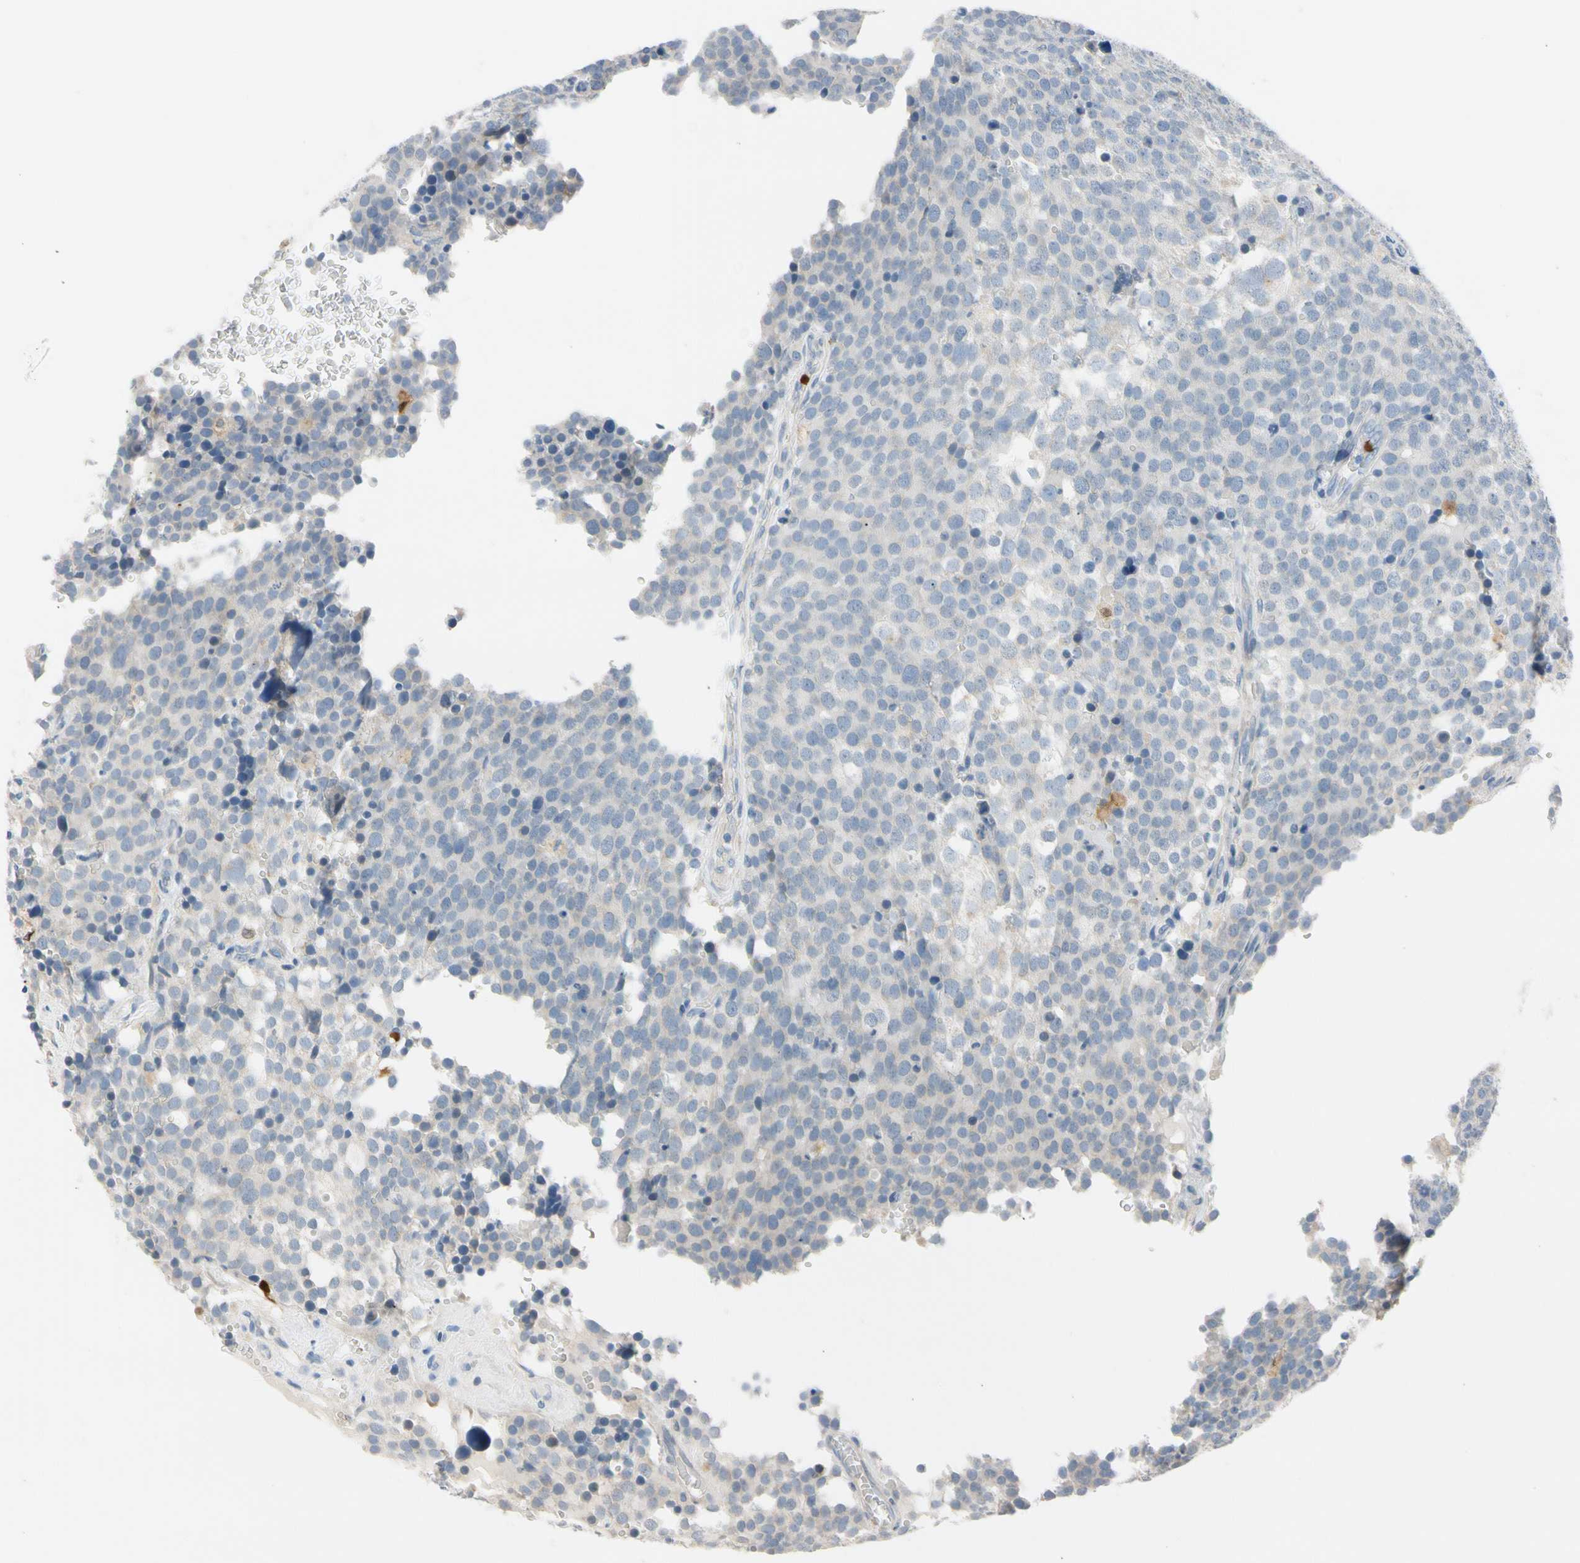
{"staining": {"intensity": "negative", "quantity": "none", "location": "none"}, "tissue": "testis cancer", "cell_type": "Tumor cells", "image_type": "cancer", "snomed": [{"axis": "morphology", "description": "Seminoma, NOS"}, {"axis": "topography", "description": "Testis"}], "caption": "Testis cancer (seminoma) was stained to show a protein in brown. There is no significant positivity in tumor cells.", "gene": "TRAF5", "patient": {"sex": "male", "age": 71}}